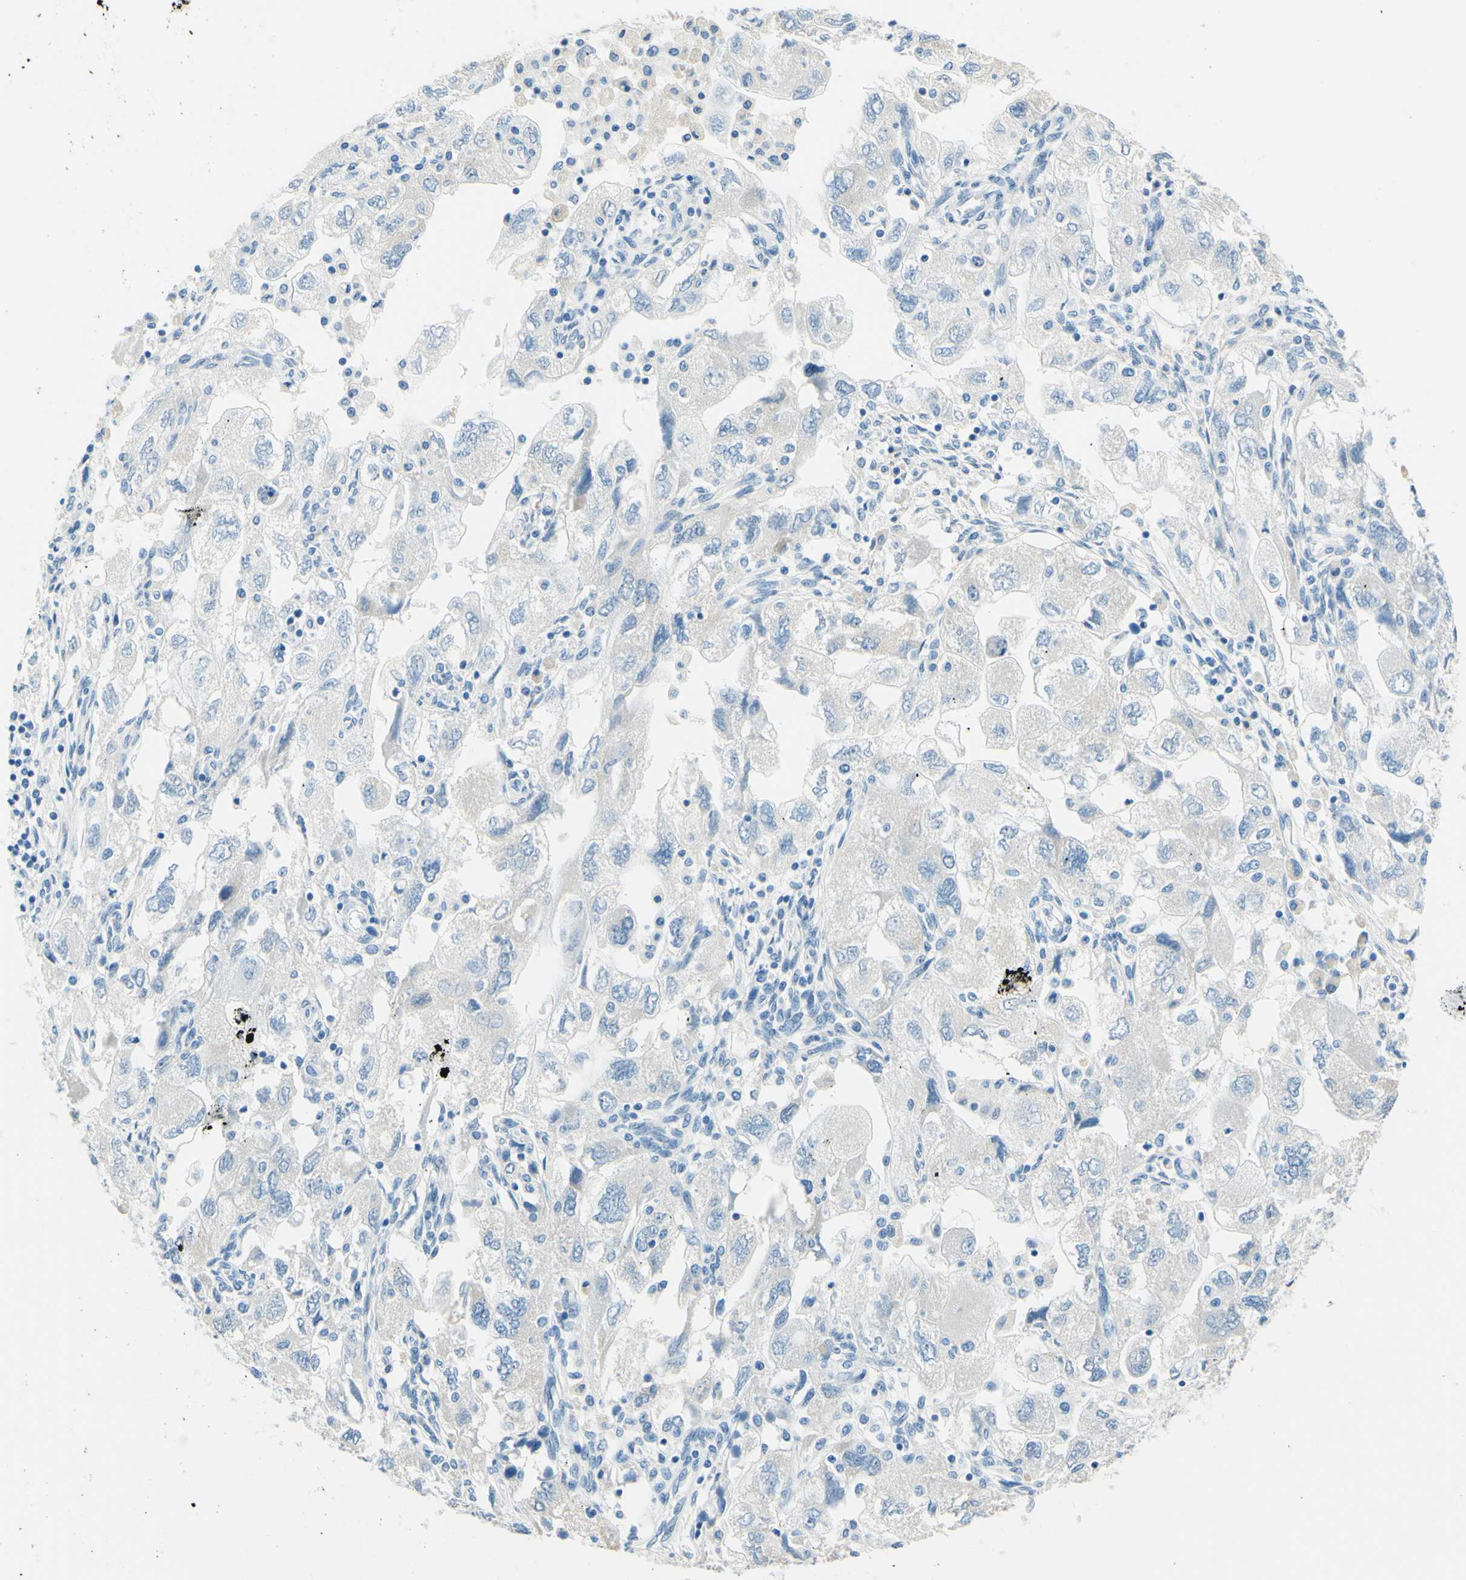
{"staining": {"intensity": "negative", "quantity": "none", "location": "none"}, "tissue": "ovarian cancer", "cell_type": "Tumor cells", "image_type": "cancer", "snomed": [{"axis": "morphology", "description": "Carcinoma, NOS"}, {"axis": "morphology", "description": "Cystadenocarcinoma, serous, NOS"}, {"axis": "topography", "description": "Ovary"}], "caption": "A high-resolution image shows immunohistochemistry staining of ovarian cancer, which displays no significant positivity in tumor cells.", "gene": "PASD1", "patient": {"sex": "female", "age": 69}}